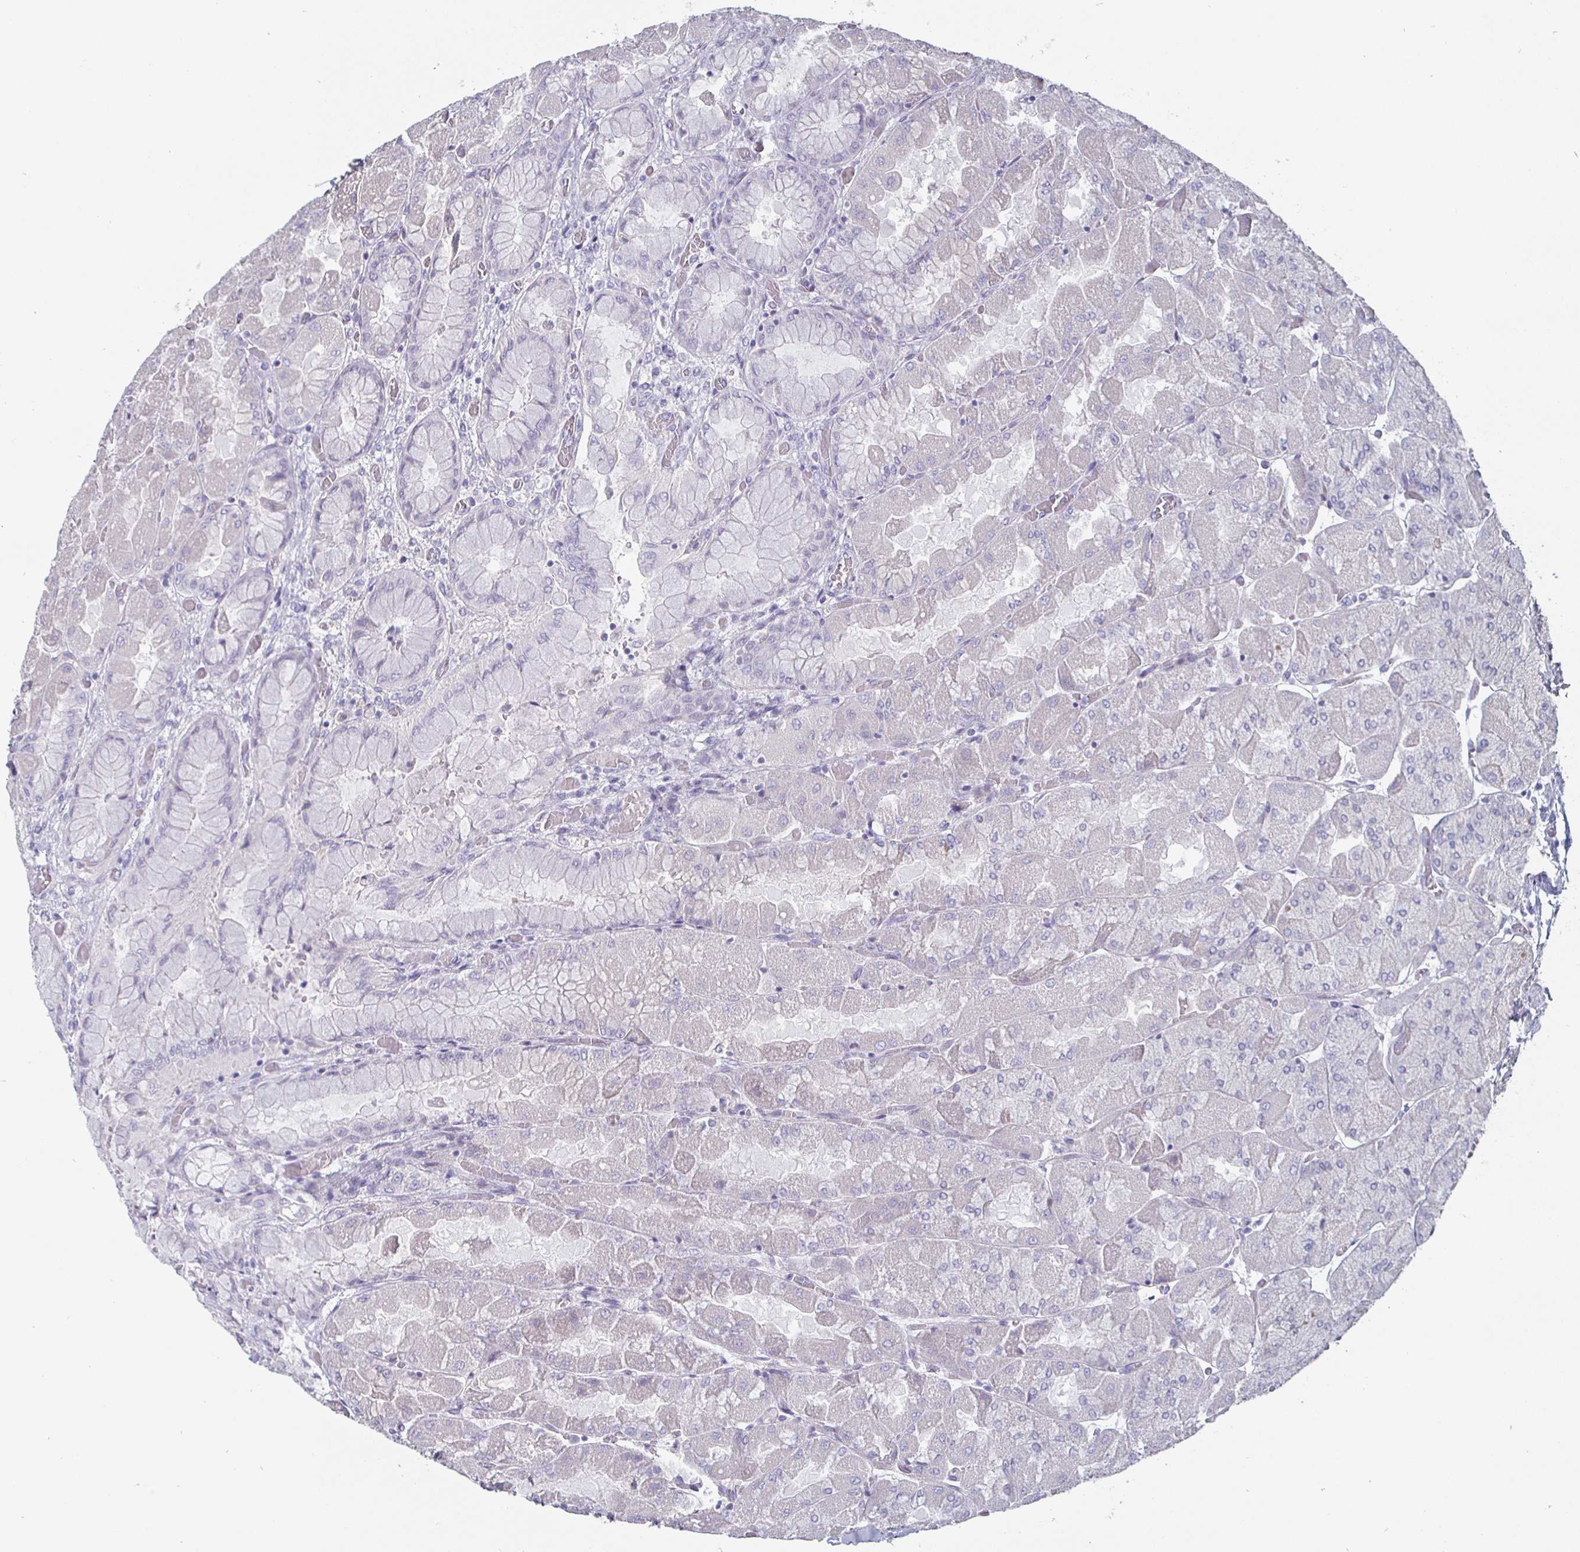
{"staining": {"intensity": "negative", "quantity": "none", "location": "none"}, "tissue": "stomach", "cell_type": "Glandular cells", "image_type": "normal", "snomed": [{"axis": "morphology", "description": "Normal tissue, NOS"}, {"axis": "topography", "description": "Stomach"}], "caption": "This image is of benign stomach stained with IHC to label a protein in brown with the nuclei are counter-stained blue. There is no staining in glandular cells.", "gene": "ENPP1", "patient": {"sex": "female", "age": 61}}